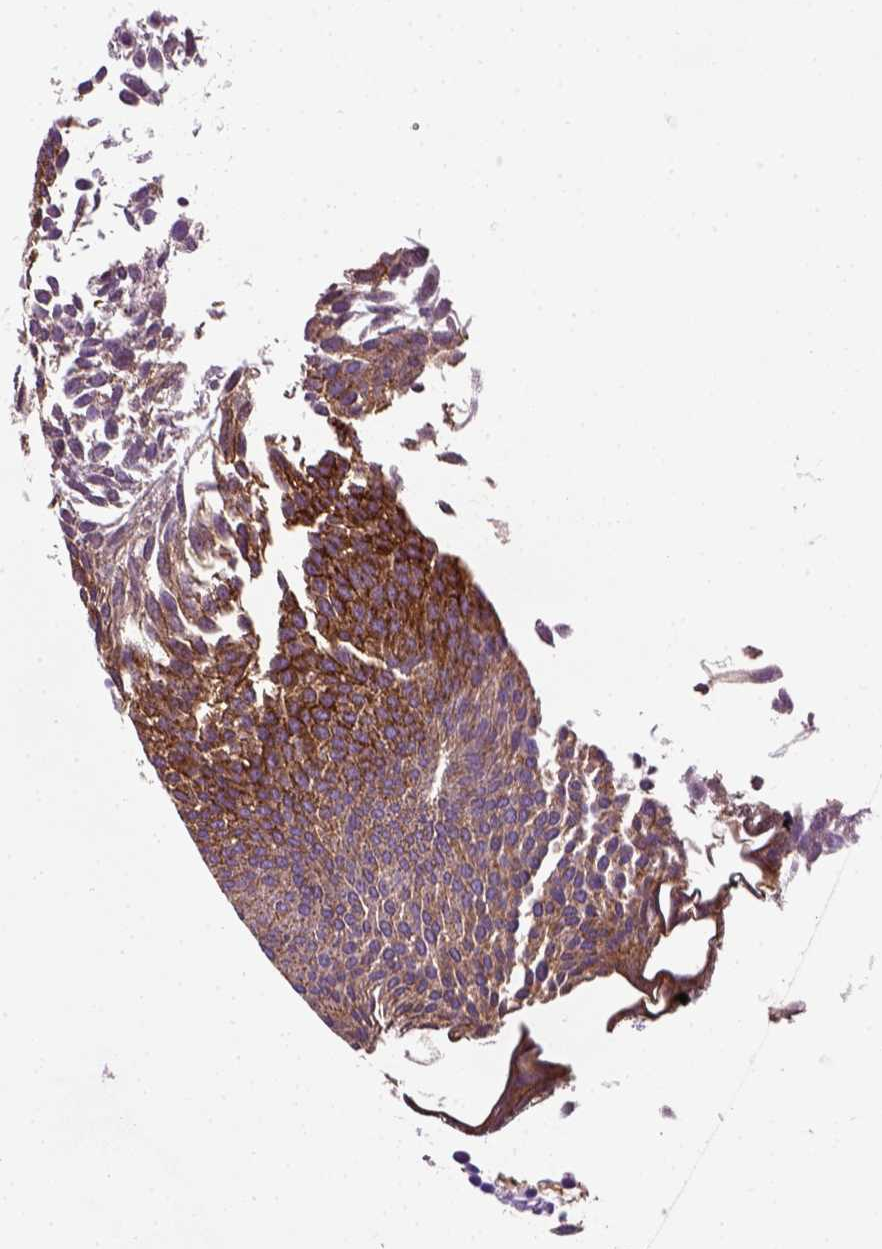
{"staining": {"intensity": "moderate", "quantity": ">75%", "location": "cytoplasmic/membranous"}, "tissue": "urothelial cancer", "cell_type": "Tumor cells", "image_type": "cancer", "snomed": [{"axis": "morphology", "description": "Urothelial carcinoma, Low grade"}, {"axis": "topography", "description": "Urinary bladder"}], "caption": "Immunohistochemical staining of urothelial cancer exhibits moderate cytoplasmic/membranous protein expression in approximately >75% of tumor cells. Nuclei are stained in blue.", "gene": "CDH1", "patient": {"sex": "male", "age": 63}}